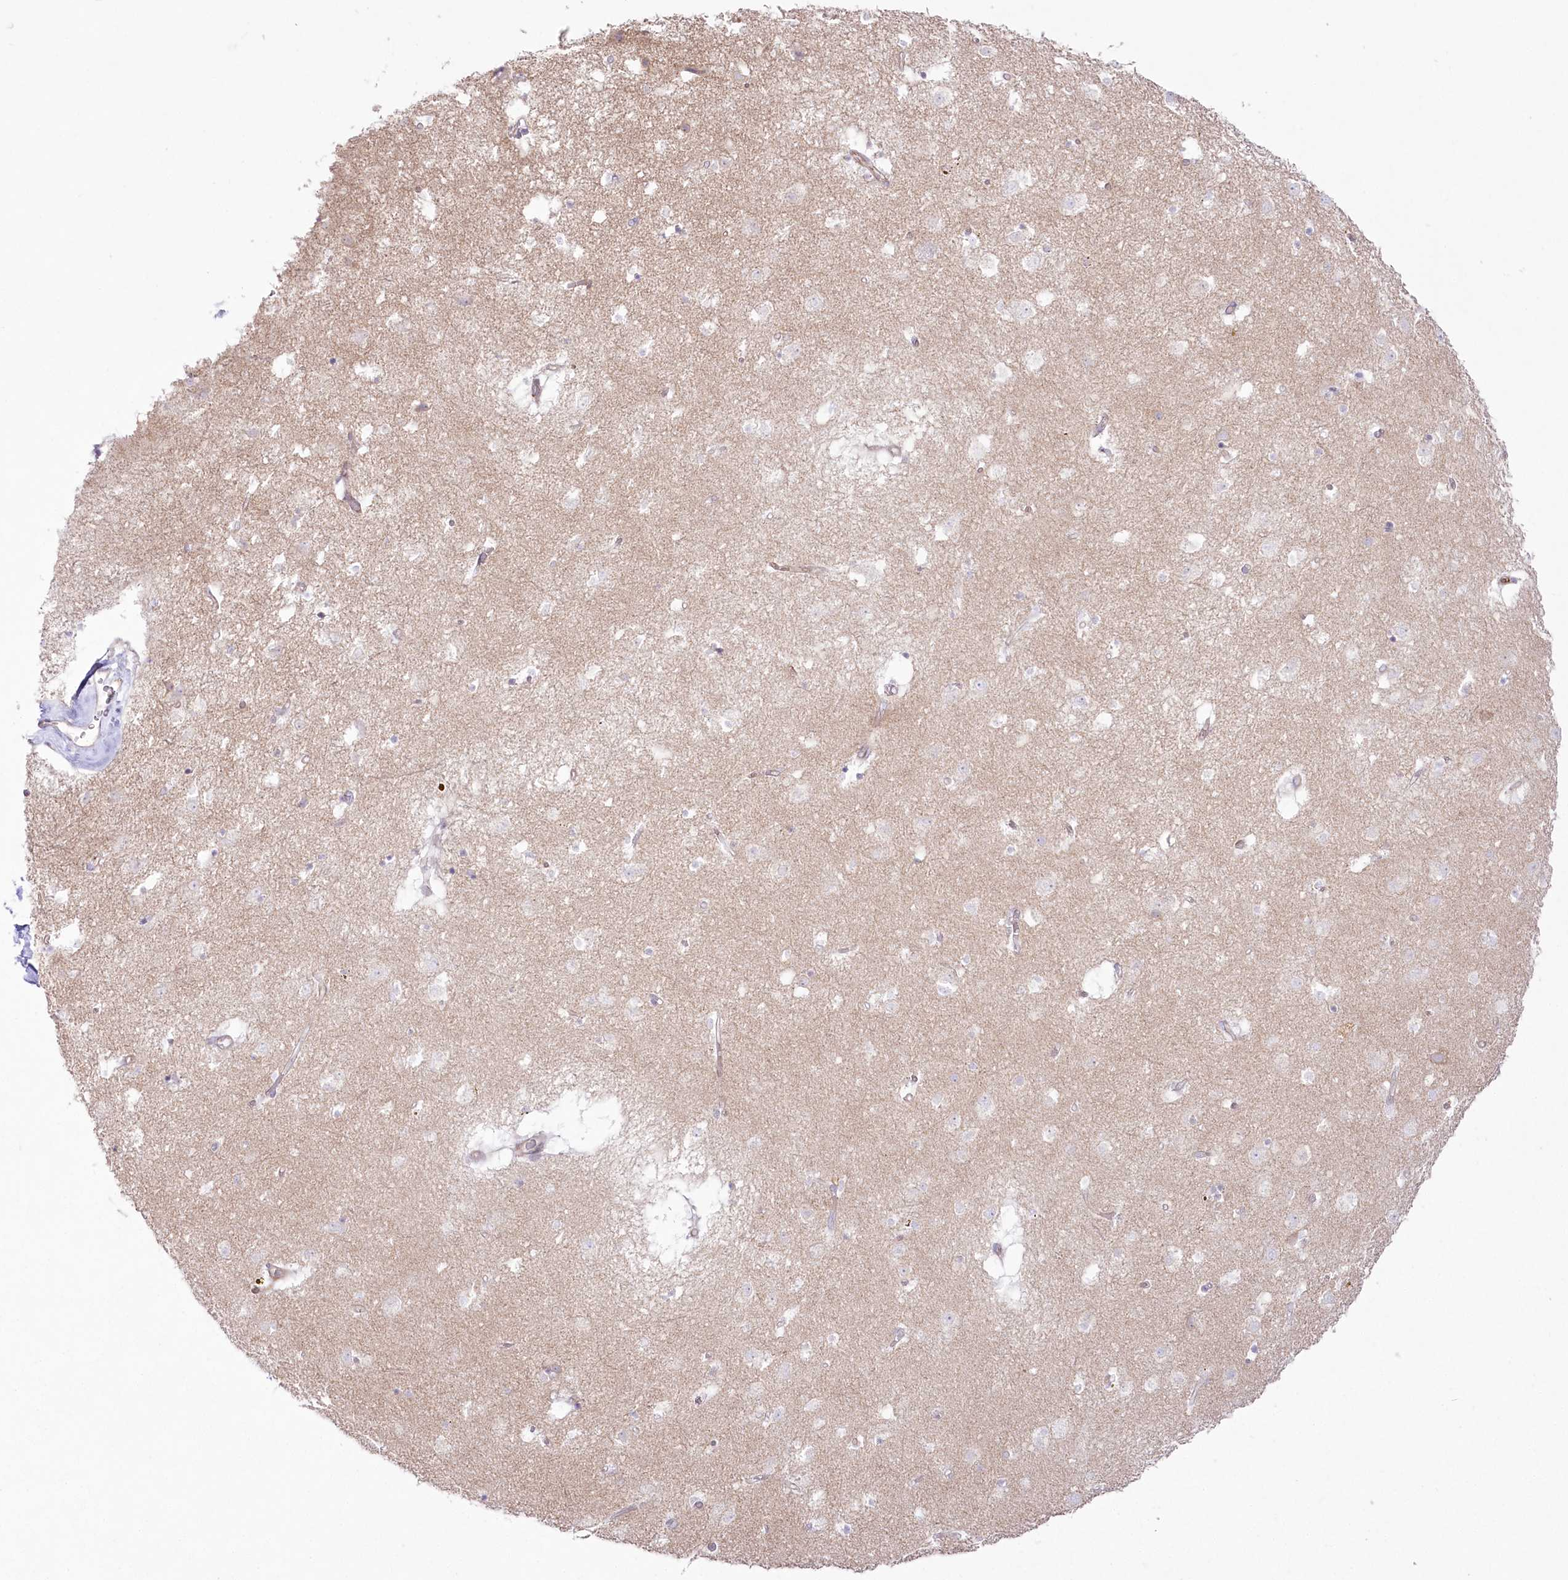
{"staining": {"intensity": "negative", "quantity": "none", "location": "none"}, "tissue": "caudate", "cell_type": "Glial cells", "image_type": "normal", "snomed": [{"axis": "morphology", "description": "Normal tissue, NOS"}, {"axis": "topography", "description": "Lateral ventricle wall"}], "caption": "Immunohistochemistry (IHC) image of unremarkable caudate: human caudate stained with DAB reveals no significant protein staining in glial cells.", "gene": "ZNF843", "patient": {"sex": "male", "age": 70}}